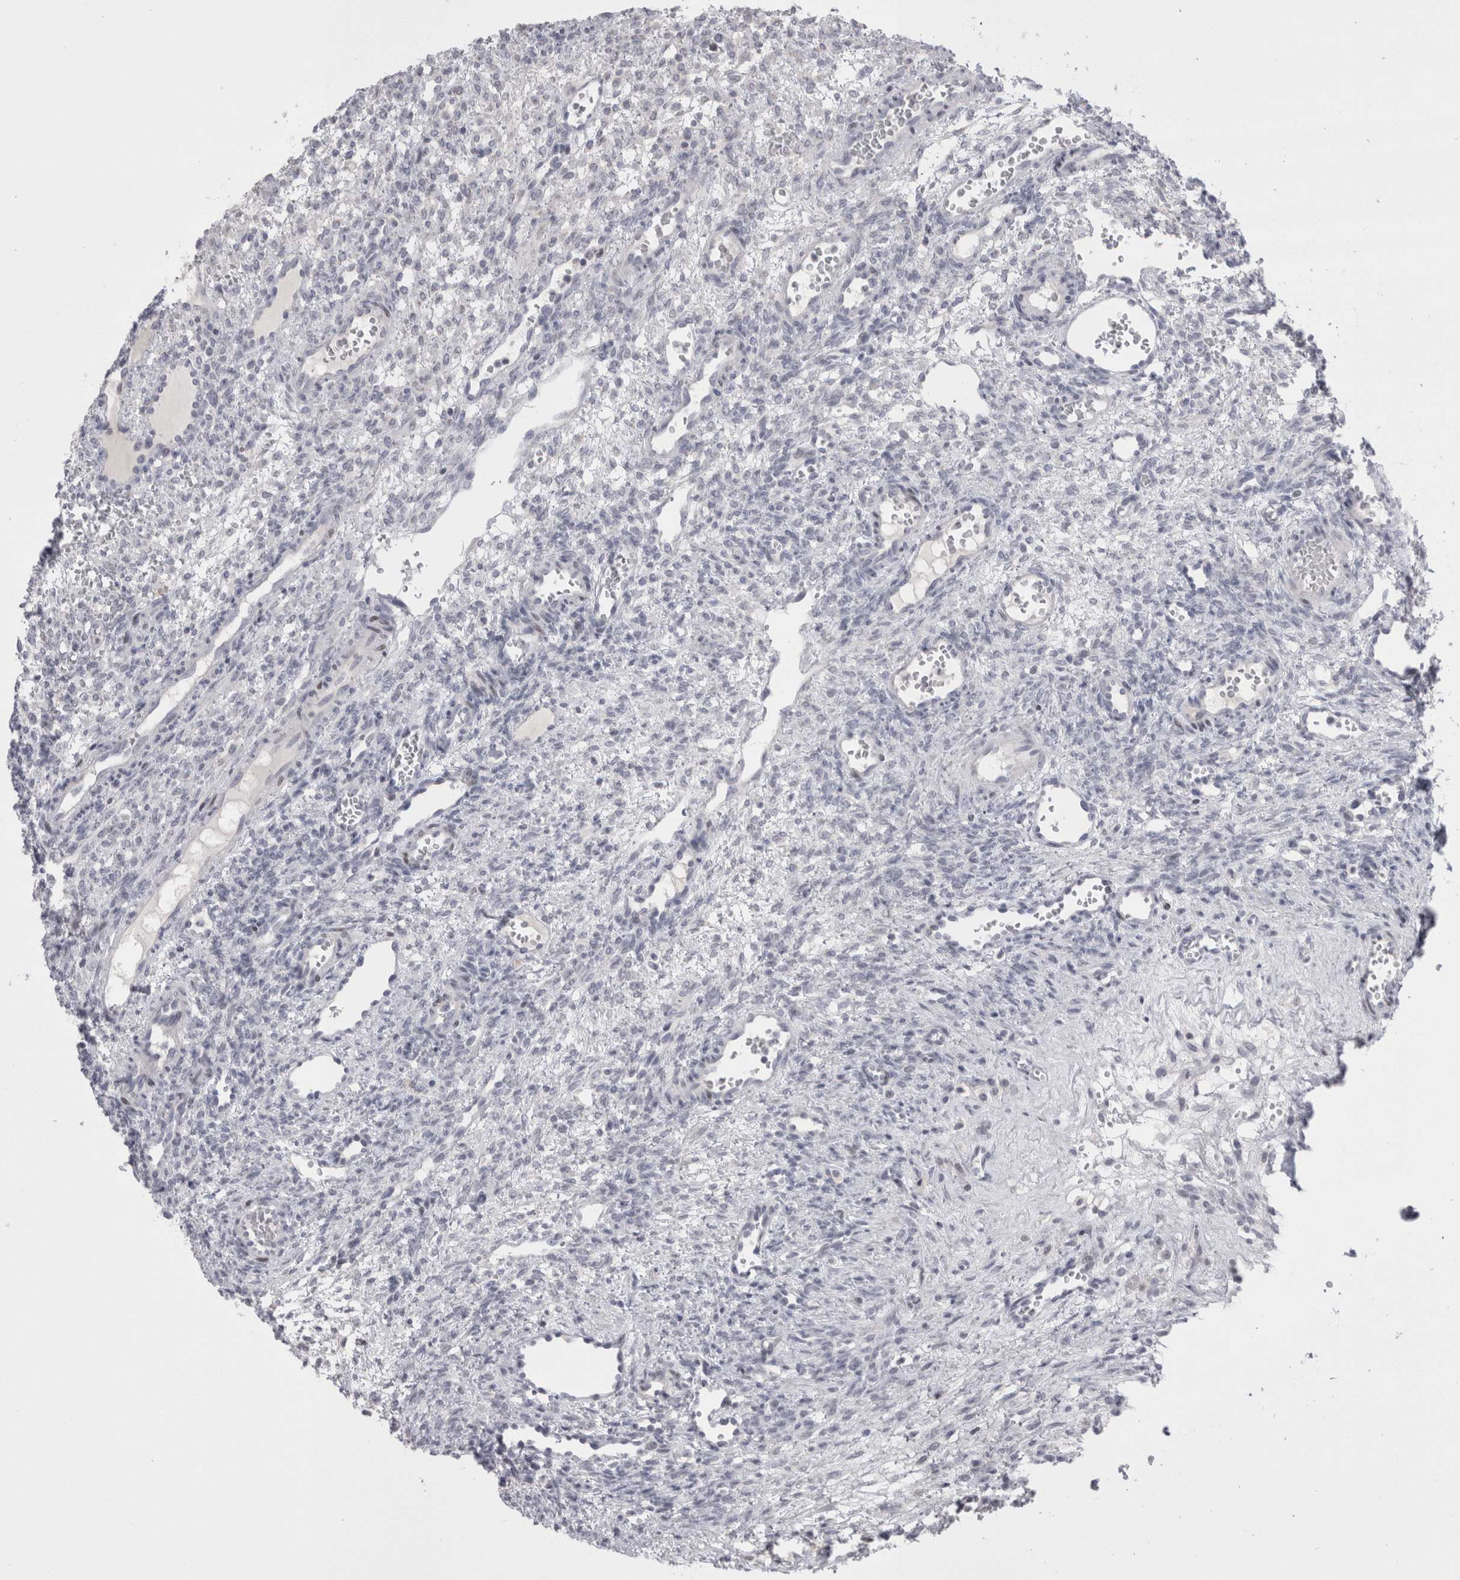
{"staining": {"intensity": "negative", "quantity": "none", "location": "none"}, "tissue": "ovary", "cell_type": "Ovarian stroma cells", "image_type": "normal", "snomed": [{"axis": "morphology", "description": "Normal tissue, NOS"}, {"axis": "topography", "description": "Ovary"}], "caption": "The IHC histopathology image has no significant expression in ovarian stroma cells of ovary. (DAB (3,3'-diaminobenzidine) IHC with hematoxylin counter stain).", "gene": "FNDC8", "patient": {"sex": "female", "age": 34}}